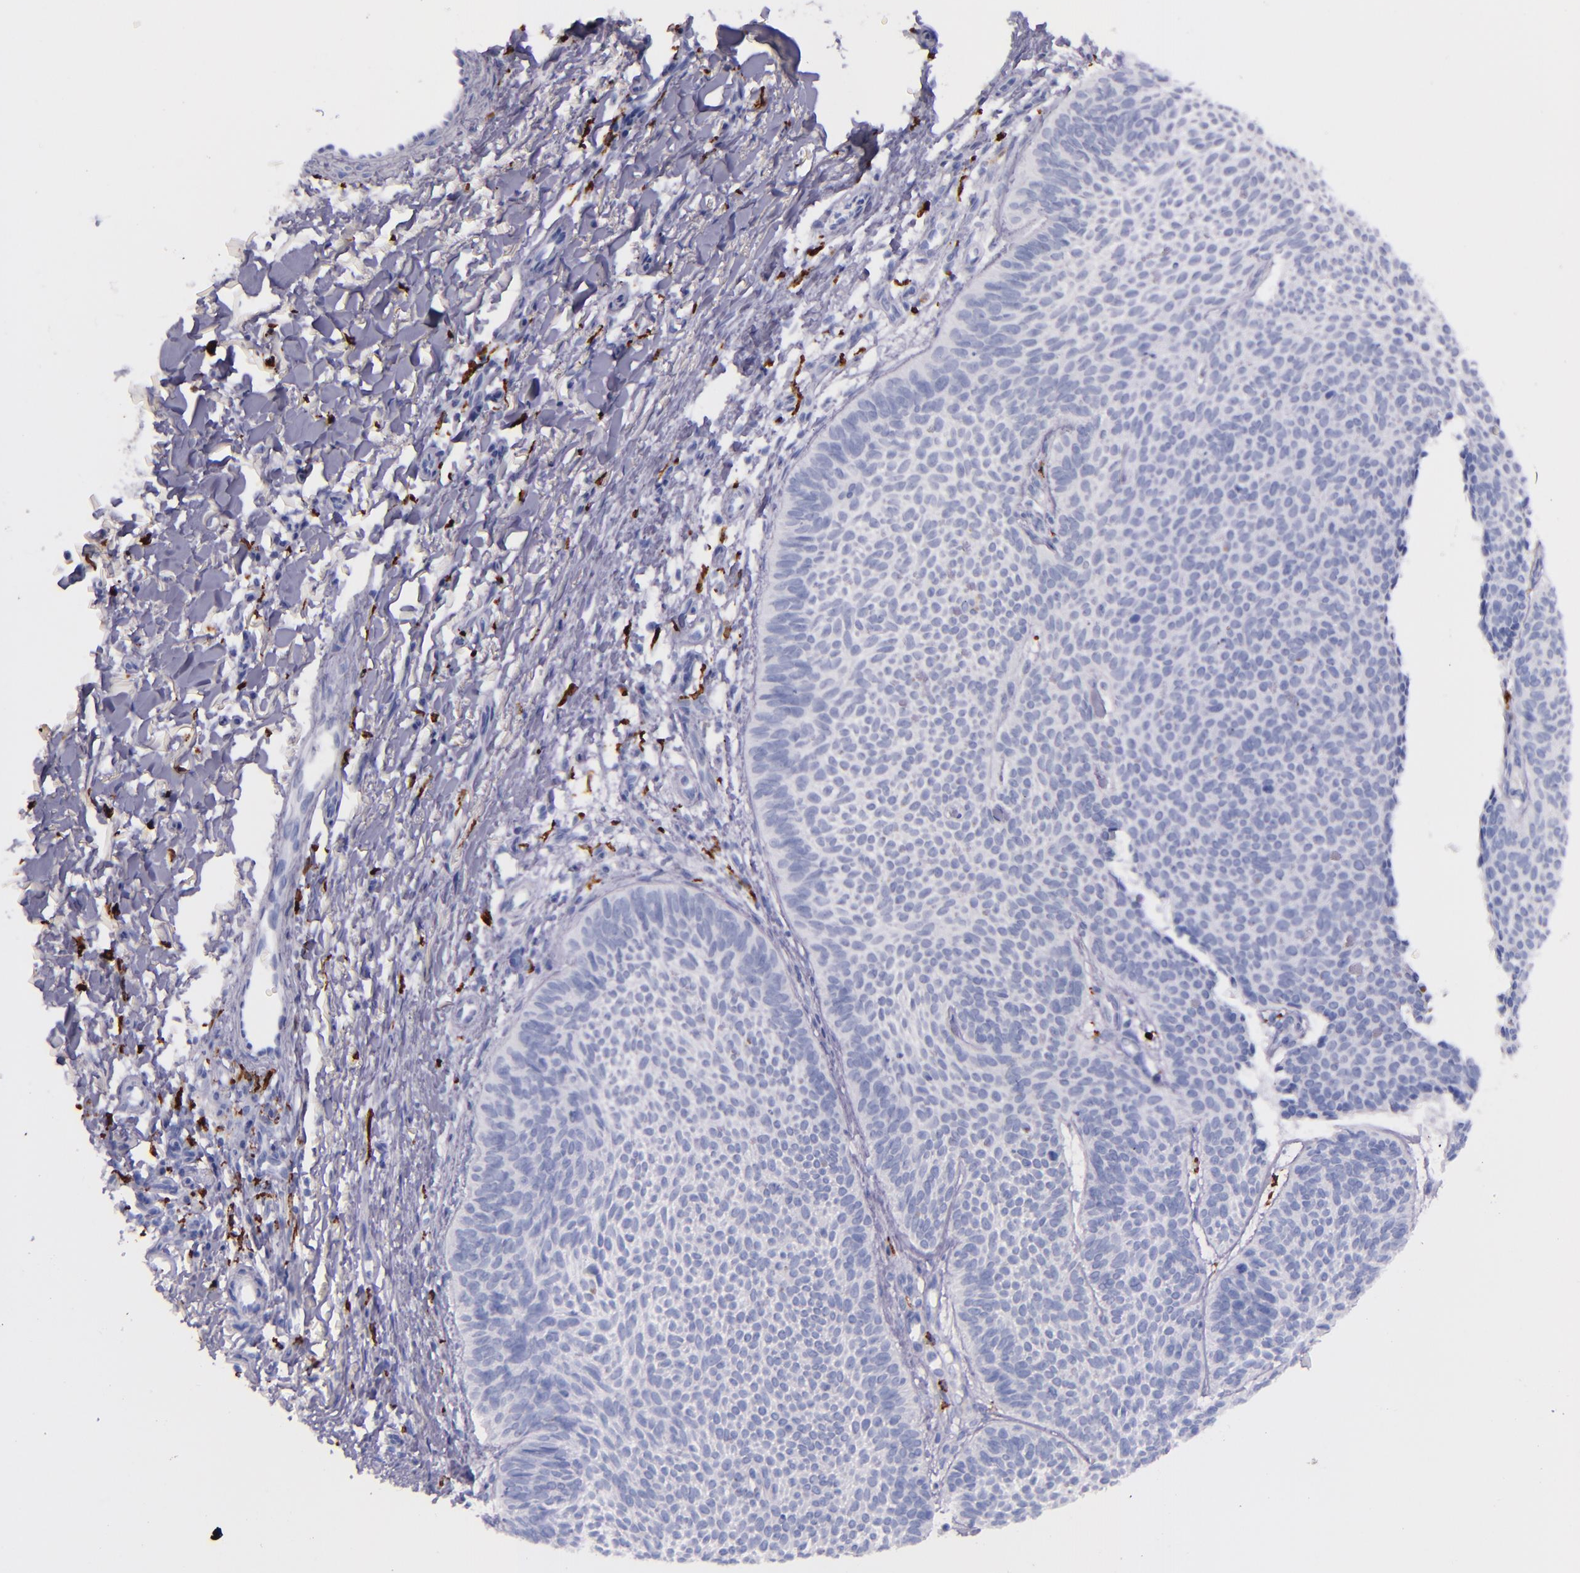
{"staining": {"intensity": "negative", "quantity": "none", "location": "none"}, "tissue": "skin cancer", "cell_type": "Tumor cells", "image_type": "cancer", "snomed": [{"axis": "morphology", "description": "Basal cell carcinoma"}, {"axis": "topography", "description": "Skin"}], "caption": "The photomicrograph shows no significant expression in tumor cells of skin cancer (basal cell carcinoma).", "gene": "CD163", "patient": {"sex": "male", "age": 84}}